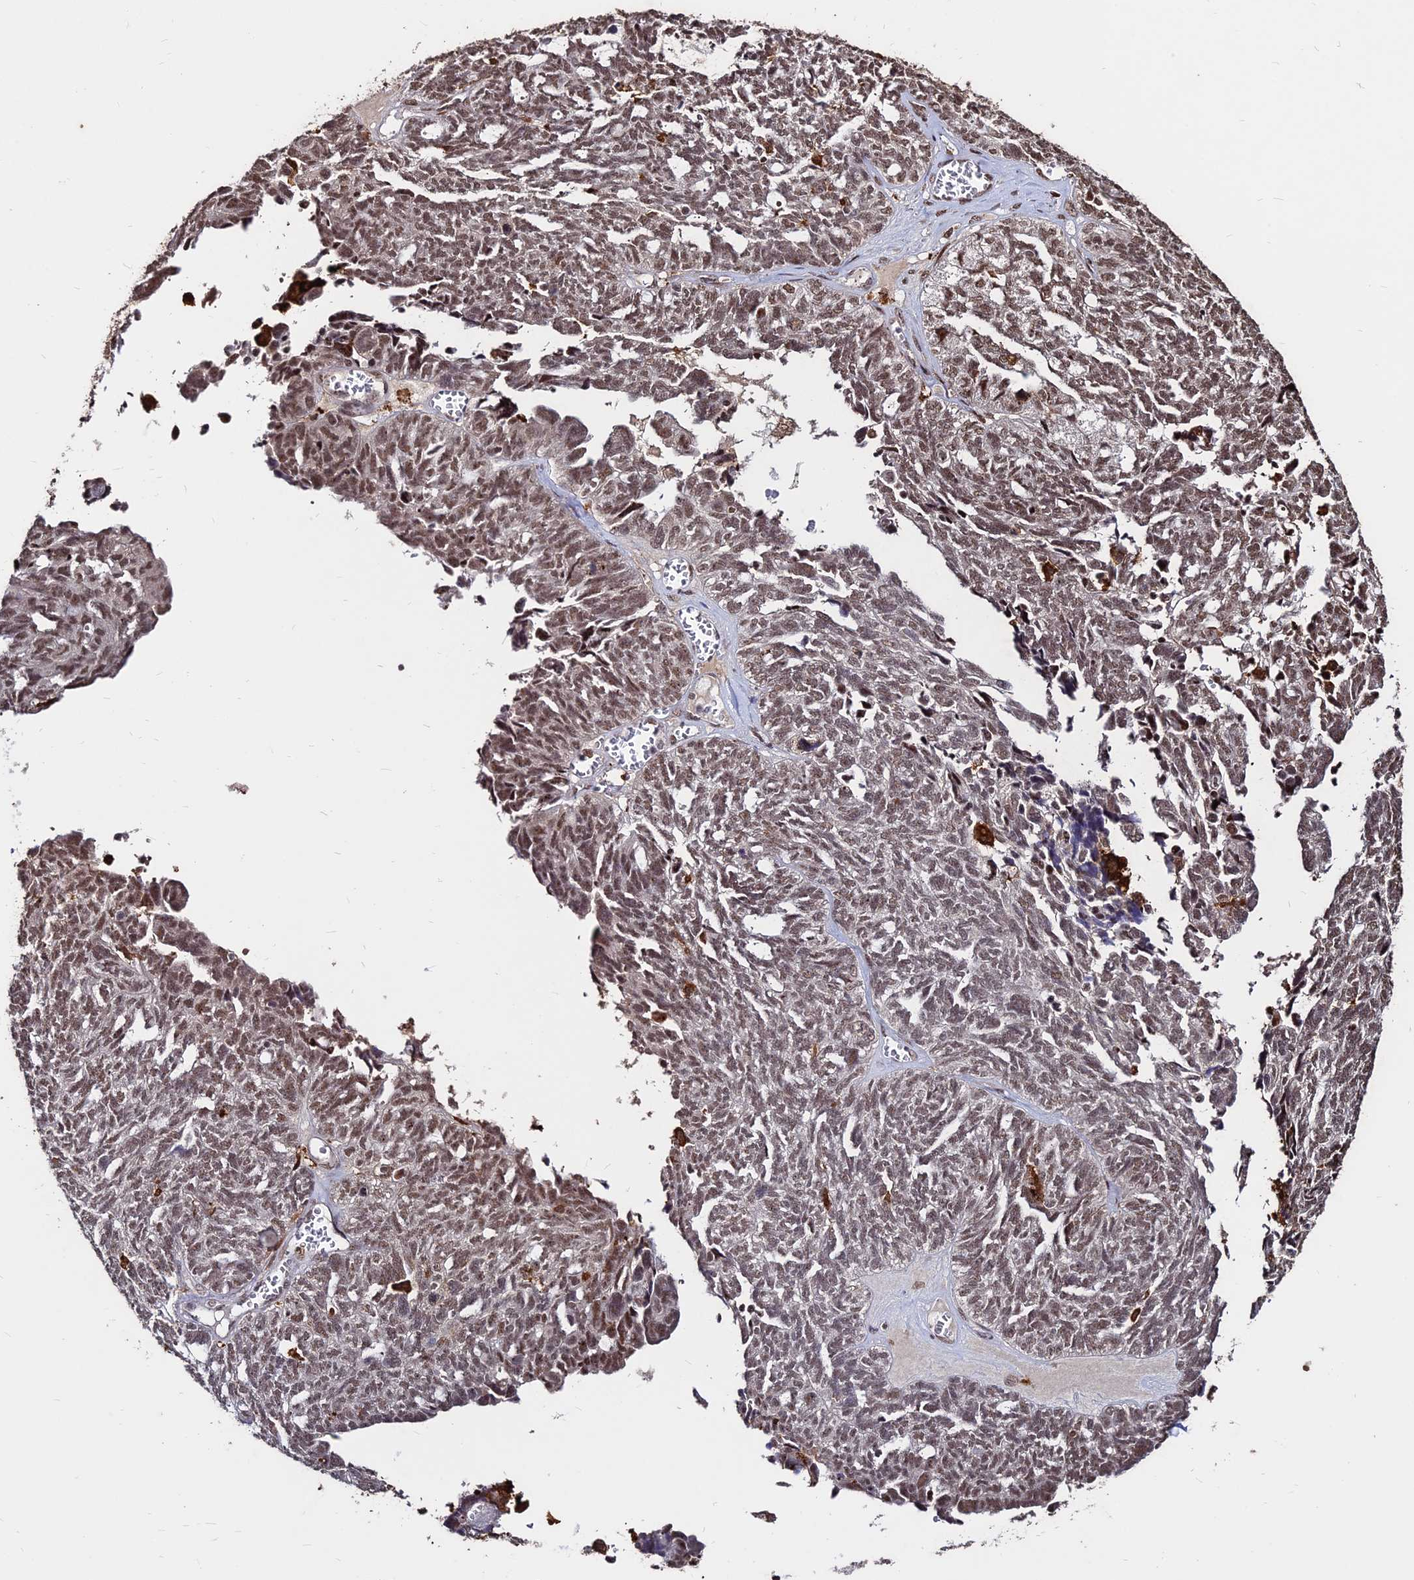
{"staining": {"intensity": "moderate", "quantity": ">75%", "location": "nuclear"}, "tissue": "ovarian cancer", "cell_type": "Tumor cells", "image_type": "cancer", "snomed": [{"axis": "morphology", "description": "Cystadenocarcinoma, serous, NOS"}, {"axis": "topography", "description": "Ovary"}], "caption": "Serous cystadenocarcinoma (ovarian) stained with IHC demonstrates moderate nuclear positivity in approximately >75% of tumor cells.", "gene": "ZBED4", "patient": {"sex": "female", "age": 79}}